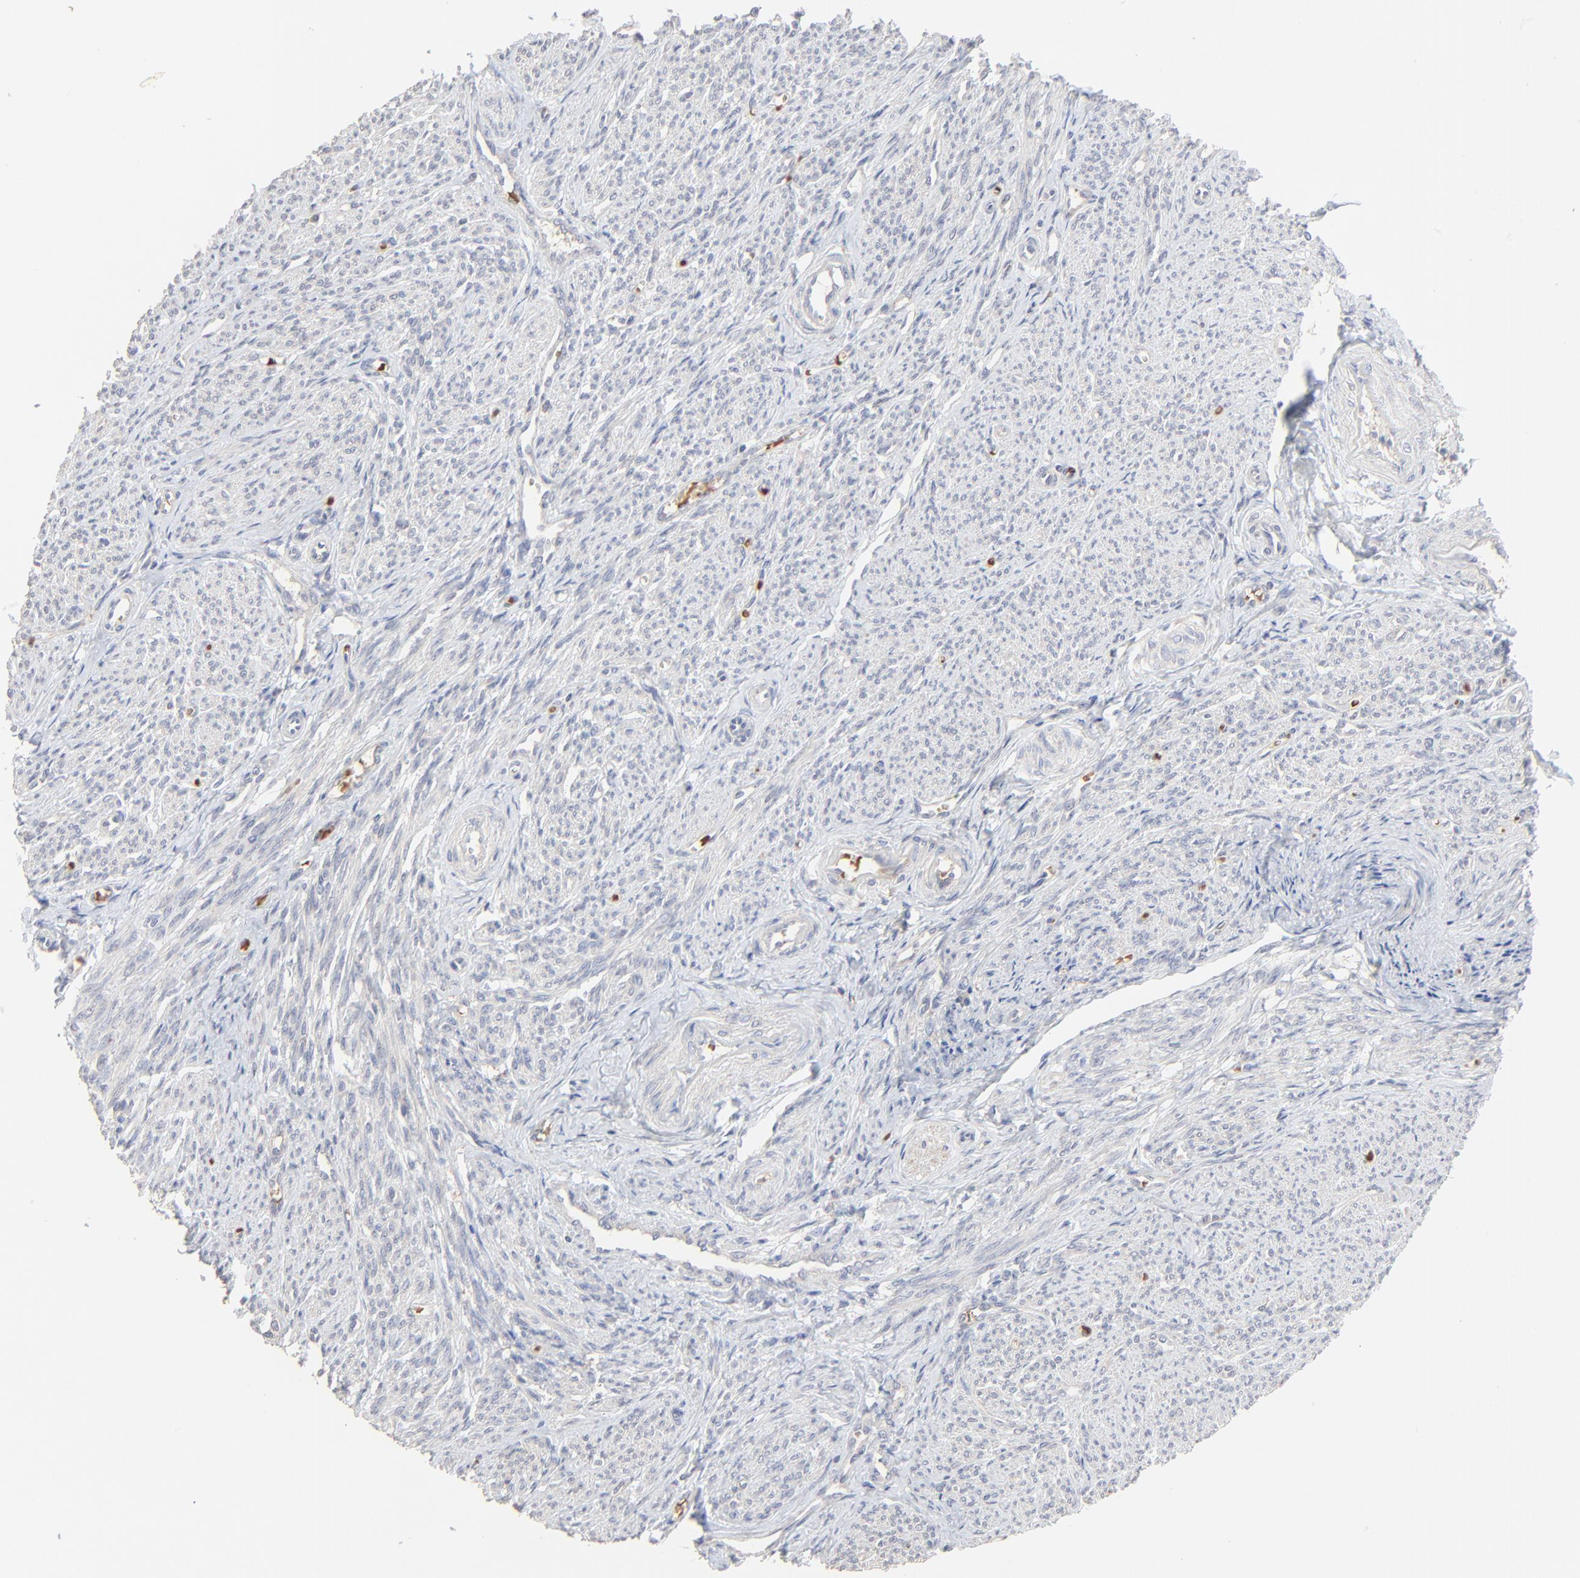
{"staining": {"intensity": "negative", "quantity": "none", "location": "none"}, "tissue": "smooth muscle", "cell_type": "Smooth muscle cells", "image_type": "normal", "snomed": [{"axis": "morphology", "description": "Normal tissue, NOS"}, {"axis": "topography", "description": "Smooth muscle"}], "caption": "A high-resolution image shows immunohistochemistry (IHC) staining of unremarkable smooth muscle, which displays no significant staining in smooth muscle cells. (Immunohistochemistry (ihc), brightfield microscopy, high magnification).", "gene": "FANCB", "patient": {"sex": "female", "age": 65}}